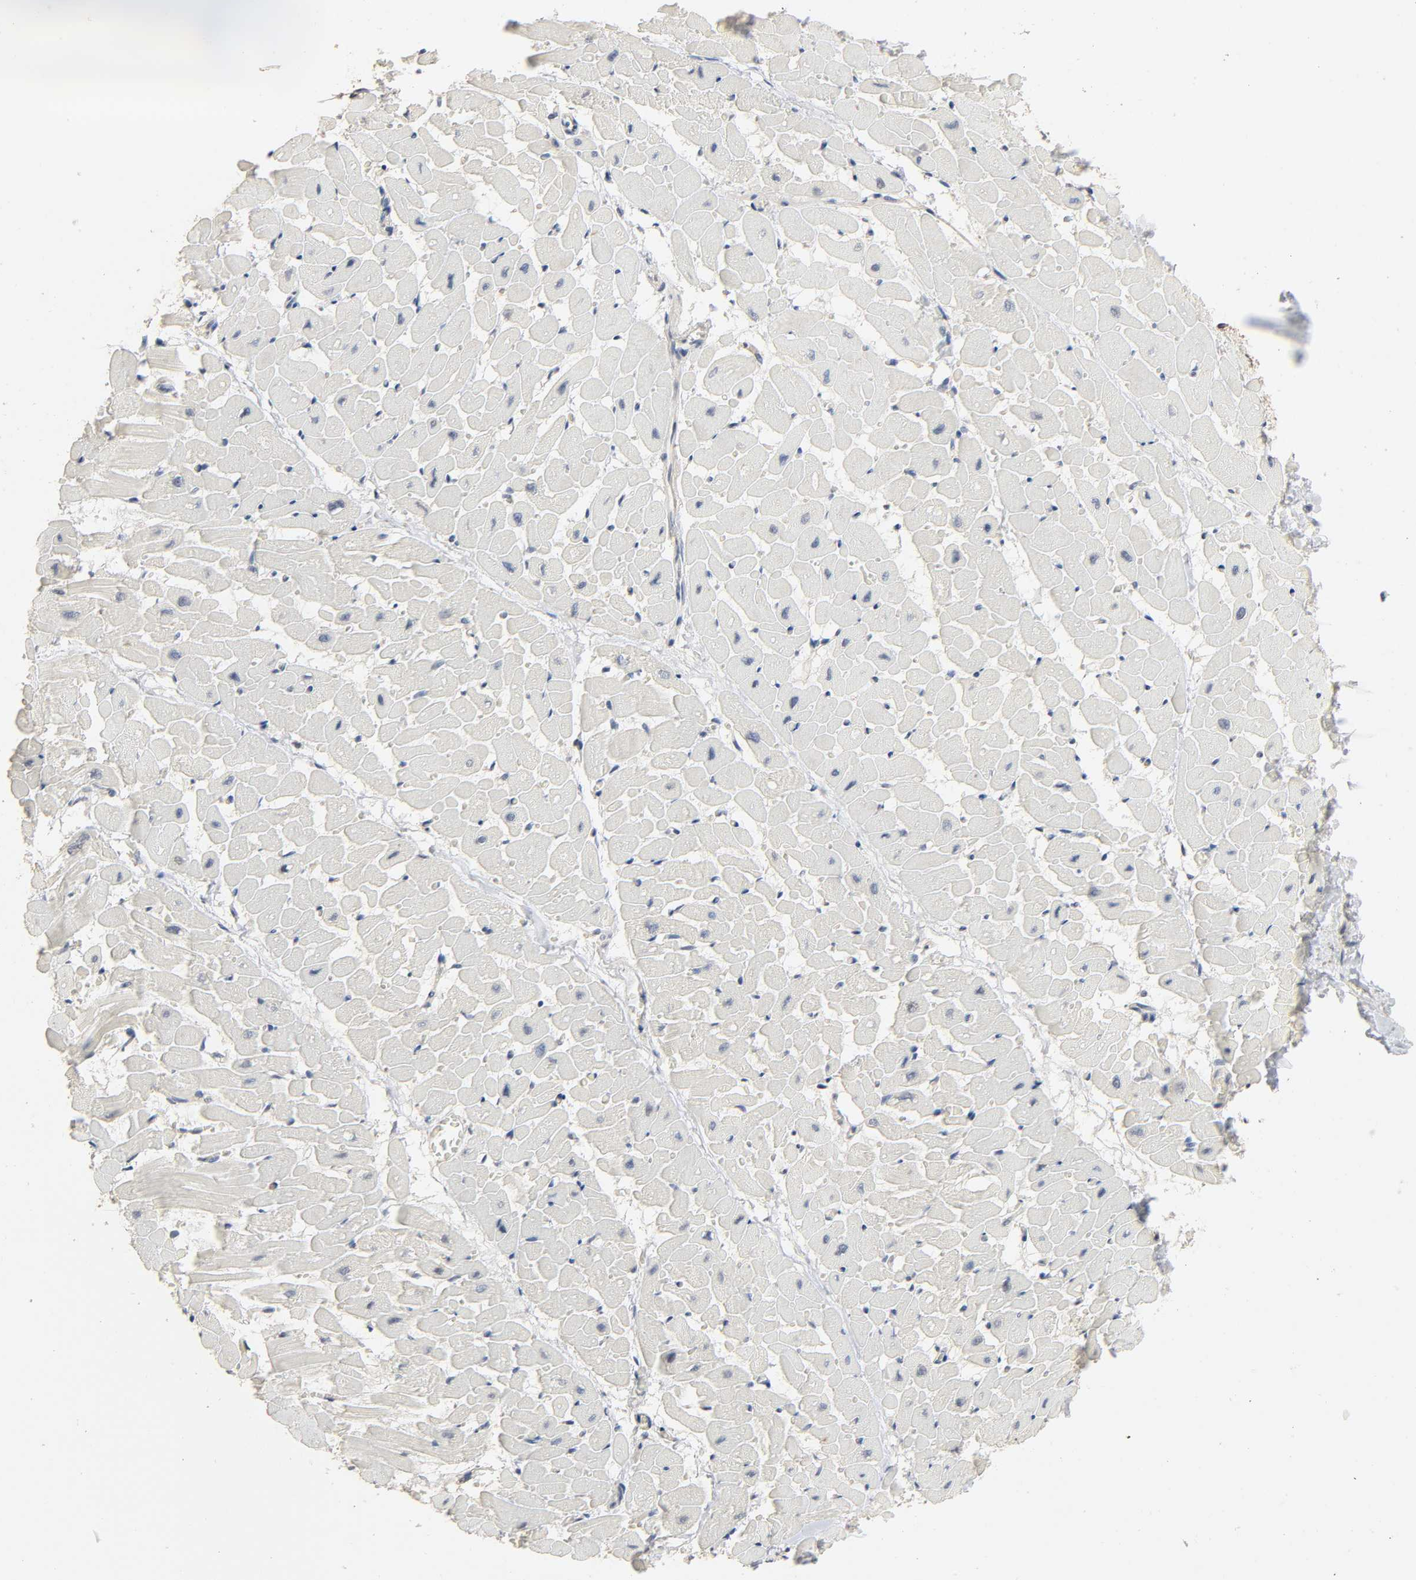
{"staining": {"intensity": "negative", "quantity": "none", "location": "none"}, "tissue": "heart muscle", "cell_type": "Cardiomyocytes", "image_type": "normal", "snomed": [{"axis": "morphology", "description": "Normal tissue, NOS"}, {"axis": "topography", "description": "Heart"}], "caption": "Heart muscle was stained to show a protein in brown. There is no significant staining in cardiomyocytes. (Immunohistochemistry, brightfield microscopy, high magnification).", "gene": "MAGEA8", "patient": {"sex": "male", "age": 45}}